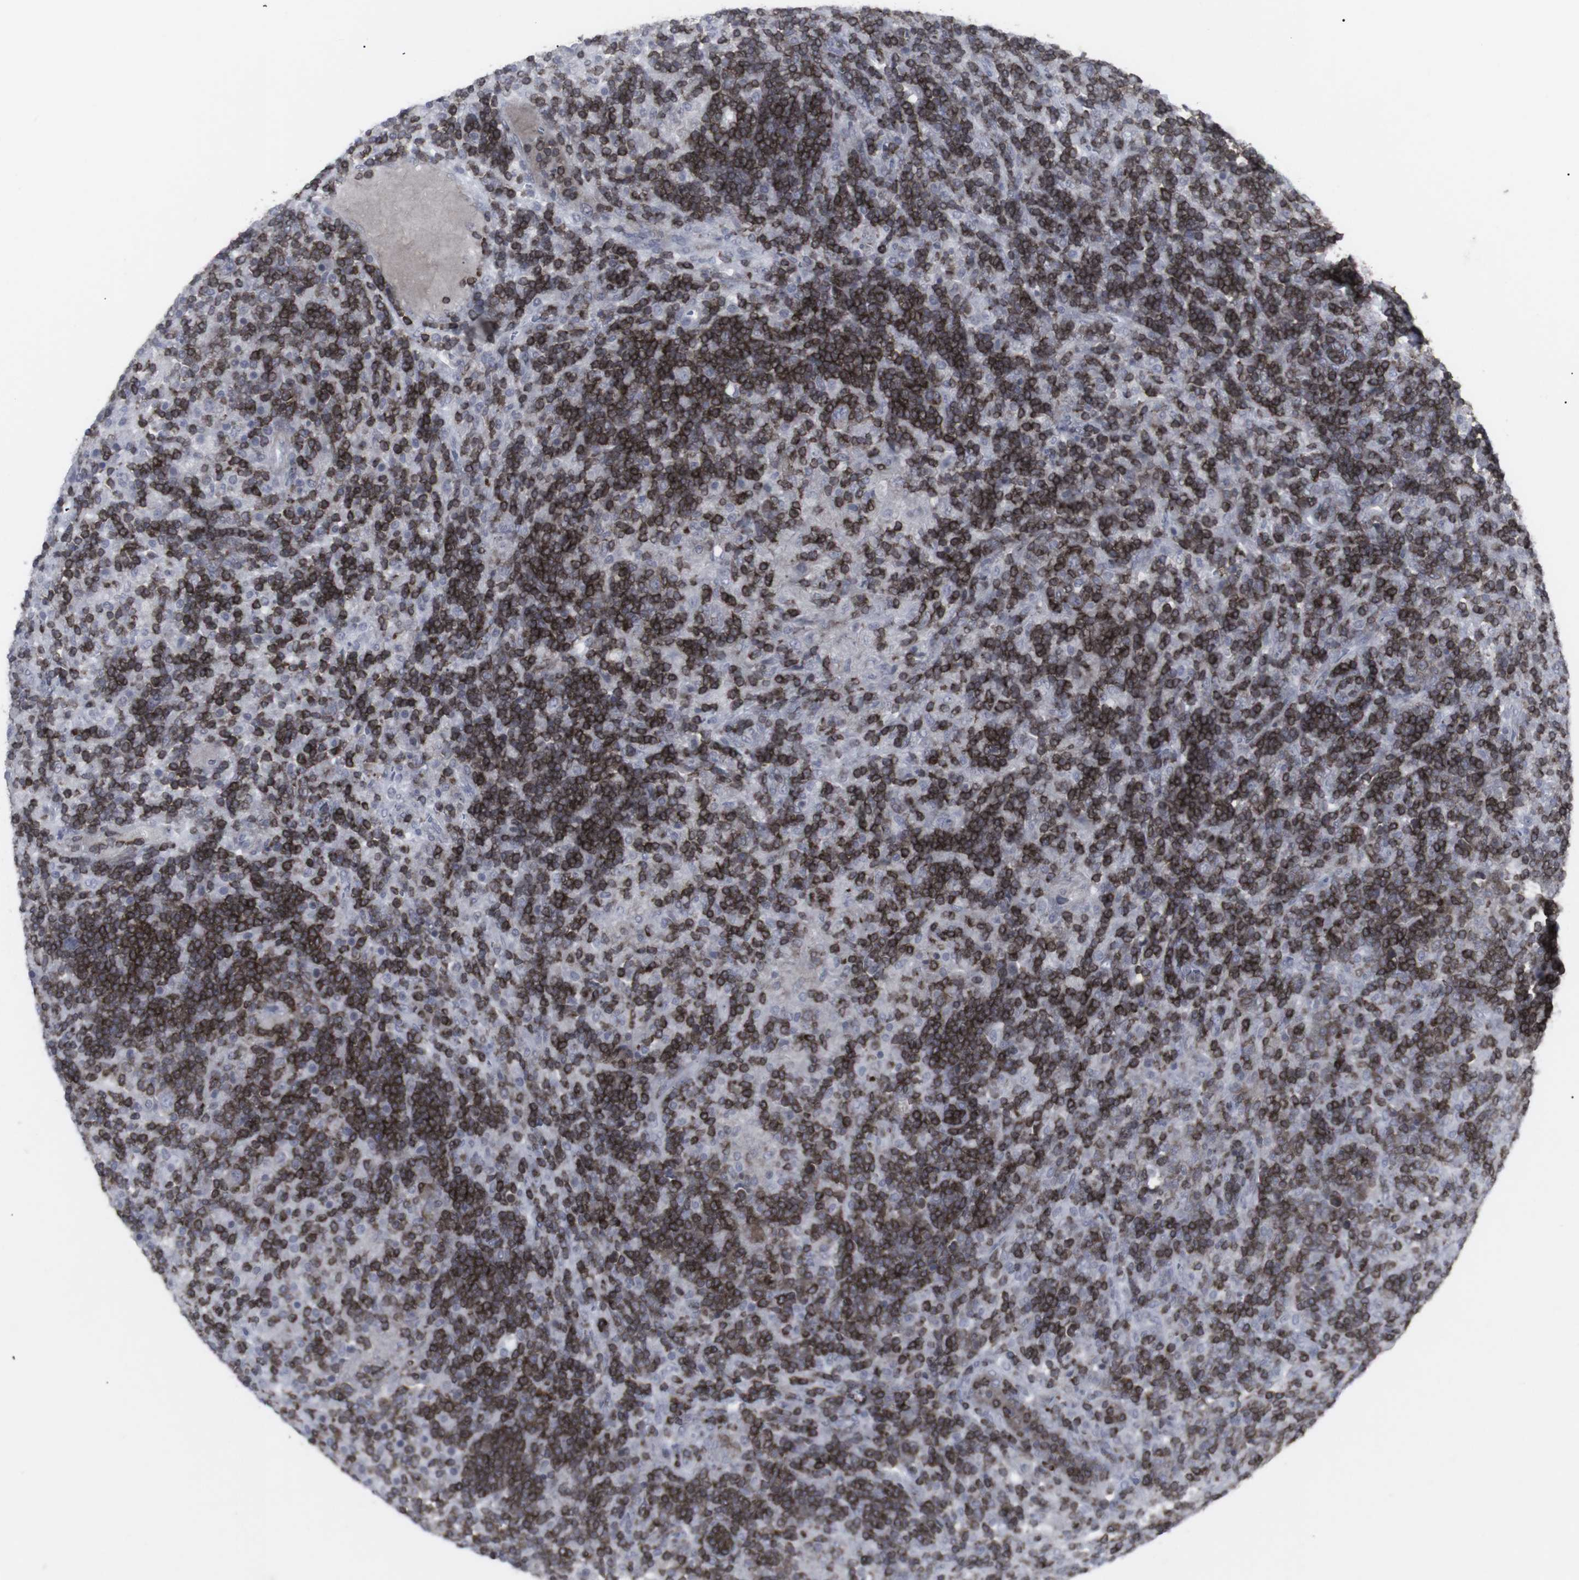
{"staining": {"intensity": "weak", "quantity": "25%-75%", "location": "cytoplasmic/membranous"}, "tissue": "lymphoma", "cell_type": "Tumor cells", "image_type": "cancer", "snomed": [{"axis": "morphology", "description": "Hodgkin's disease, NOS"}, {"axis": "topography", "description": "Lymph node"}], "caption": "Immunohistochemistry (IHC) photomicrograph of Hodgkin's disease stained for a protein (brown), which displays low levels of weak cytoplasmic/membranous expression in approximately 25%-75% of tumor cells.", "gene": "APOBEC2", "patient": {"sex": "male", "age": 70}}